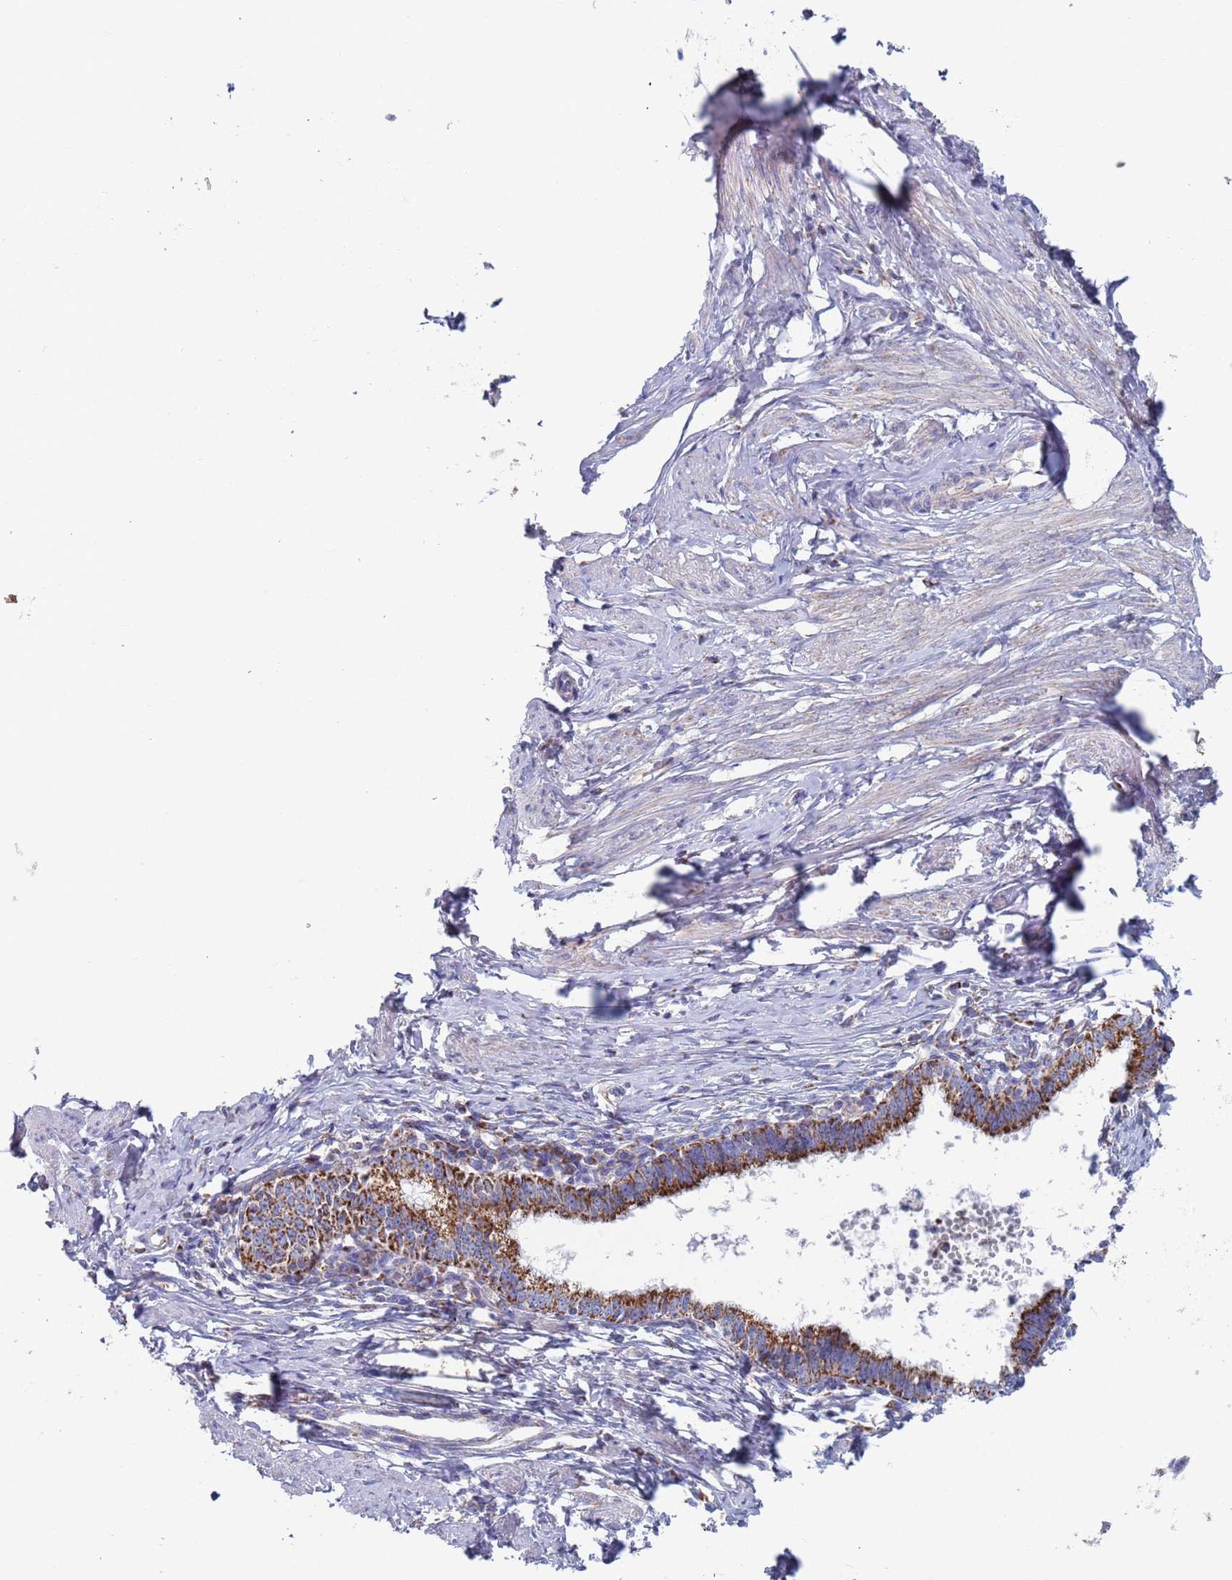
{"staining": {"intensity": "strong", "quantity": ">75%", "location": "cytoplasmic/membranous"}, "tissue": "cervical cancer", "cell_type": "Tumor cells", "image_type": "cancer", "snomed": [{"axis": "morphology", "description": "Adenocarcinoma, NOS"}, {"axis": "topography", "description": "Cervix"}], "caption": "Cervical cancer stained for a protein demonstrates strong cytoplasmic/membranous positivity in tumor cells.", "gene": "MRPL22", "patient": {"sex": "female", "age": 36}}